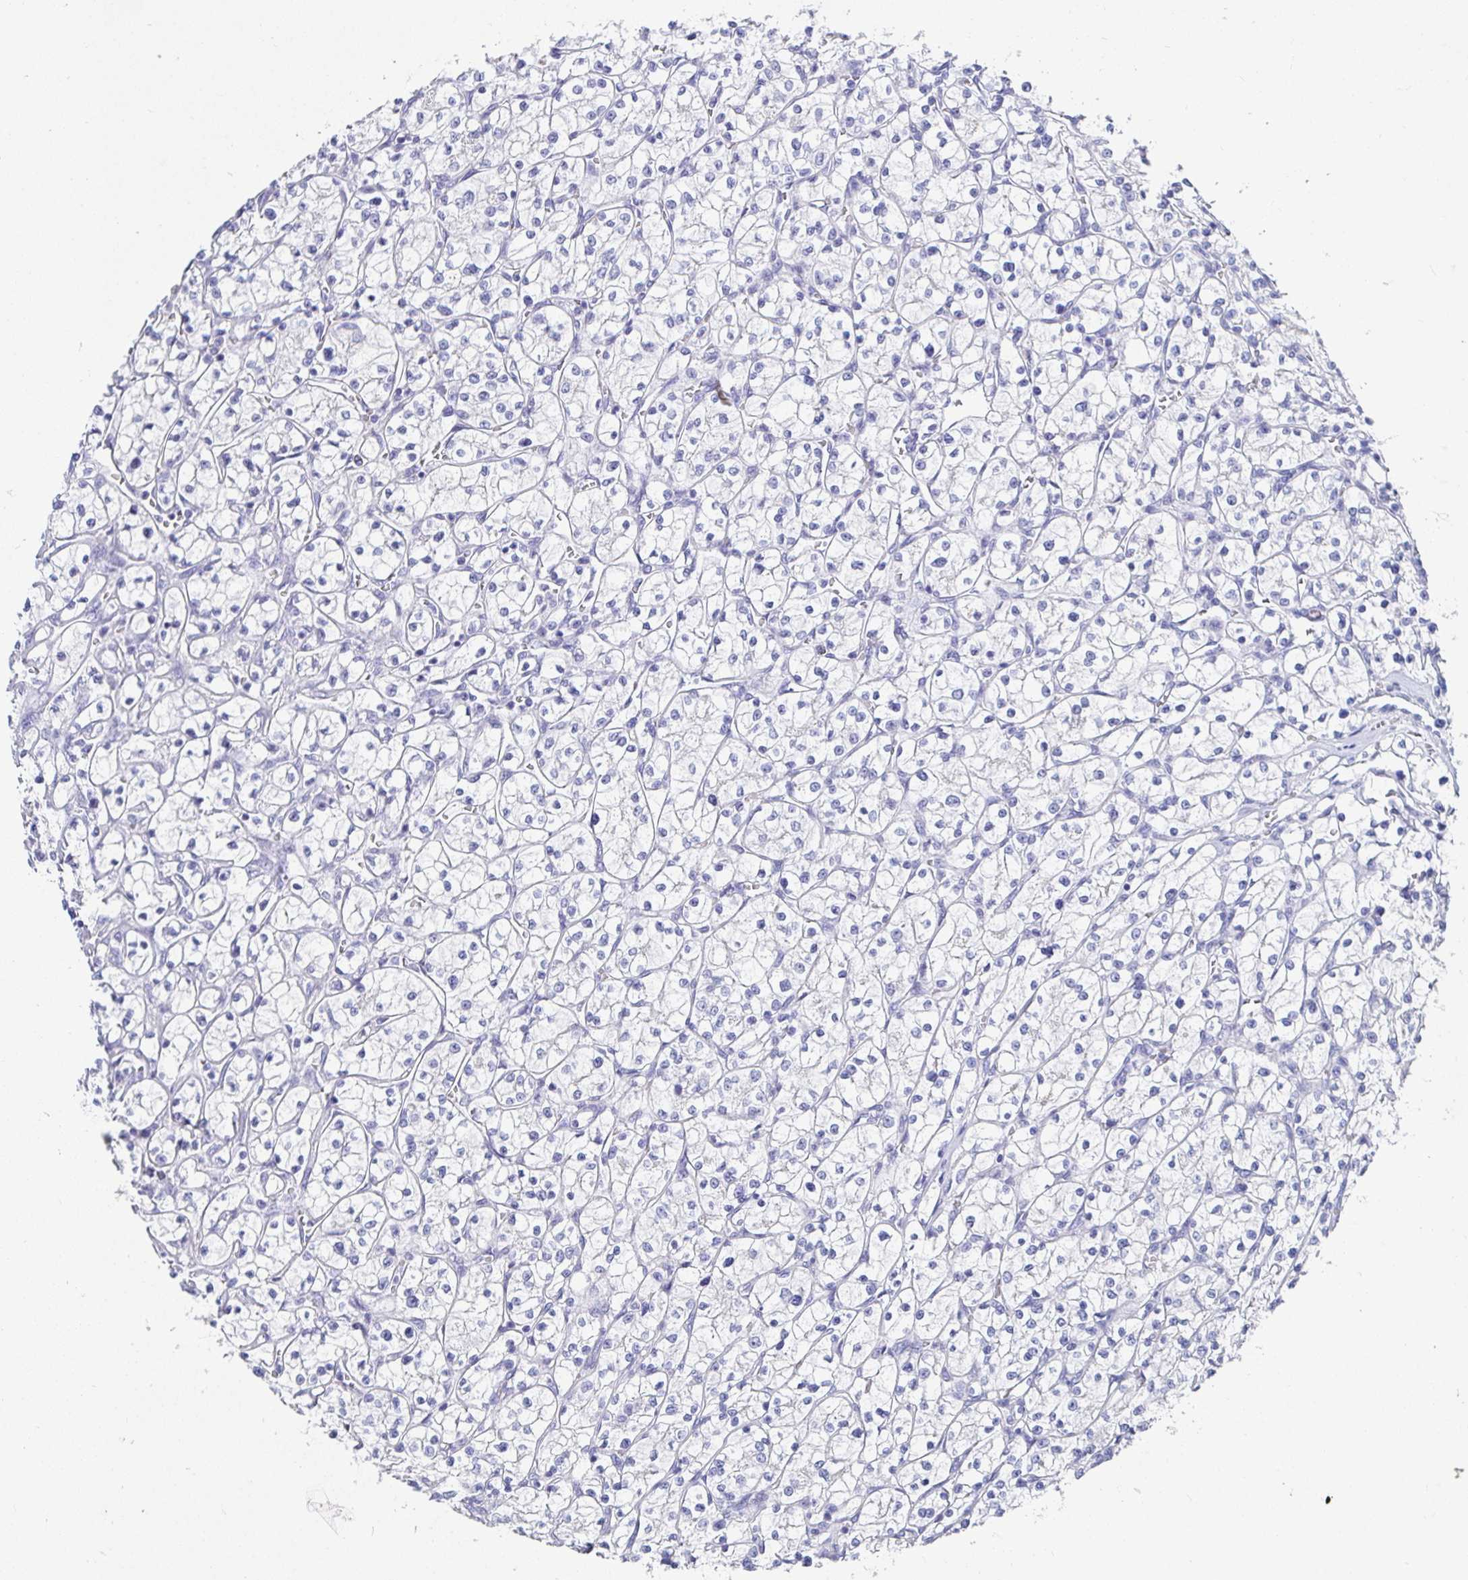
{"staining": {"intensity": "negative", "quantity": "none", "location": "none"}, "tissue": "renal cancer", "cell_type": "Tumor cells", "image_type": "cancer", "snomed": [{"axis": "morphology", "description": "Adenocarcinoma, NOS"}, {"axis": "topography", "description": "Kidney"}], "caption": "This is an immunohistochemistry (IHC) micrograph of renal cancer. There is no staining in tumor cells.", "gene": "ZPBP2", "patient": {"sex": "female", "age": 64}}